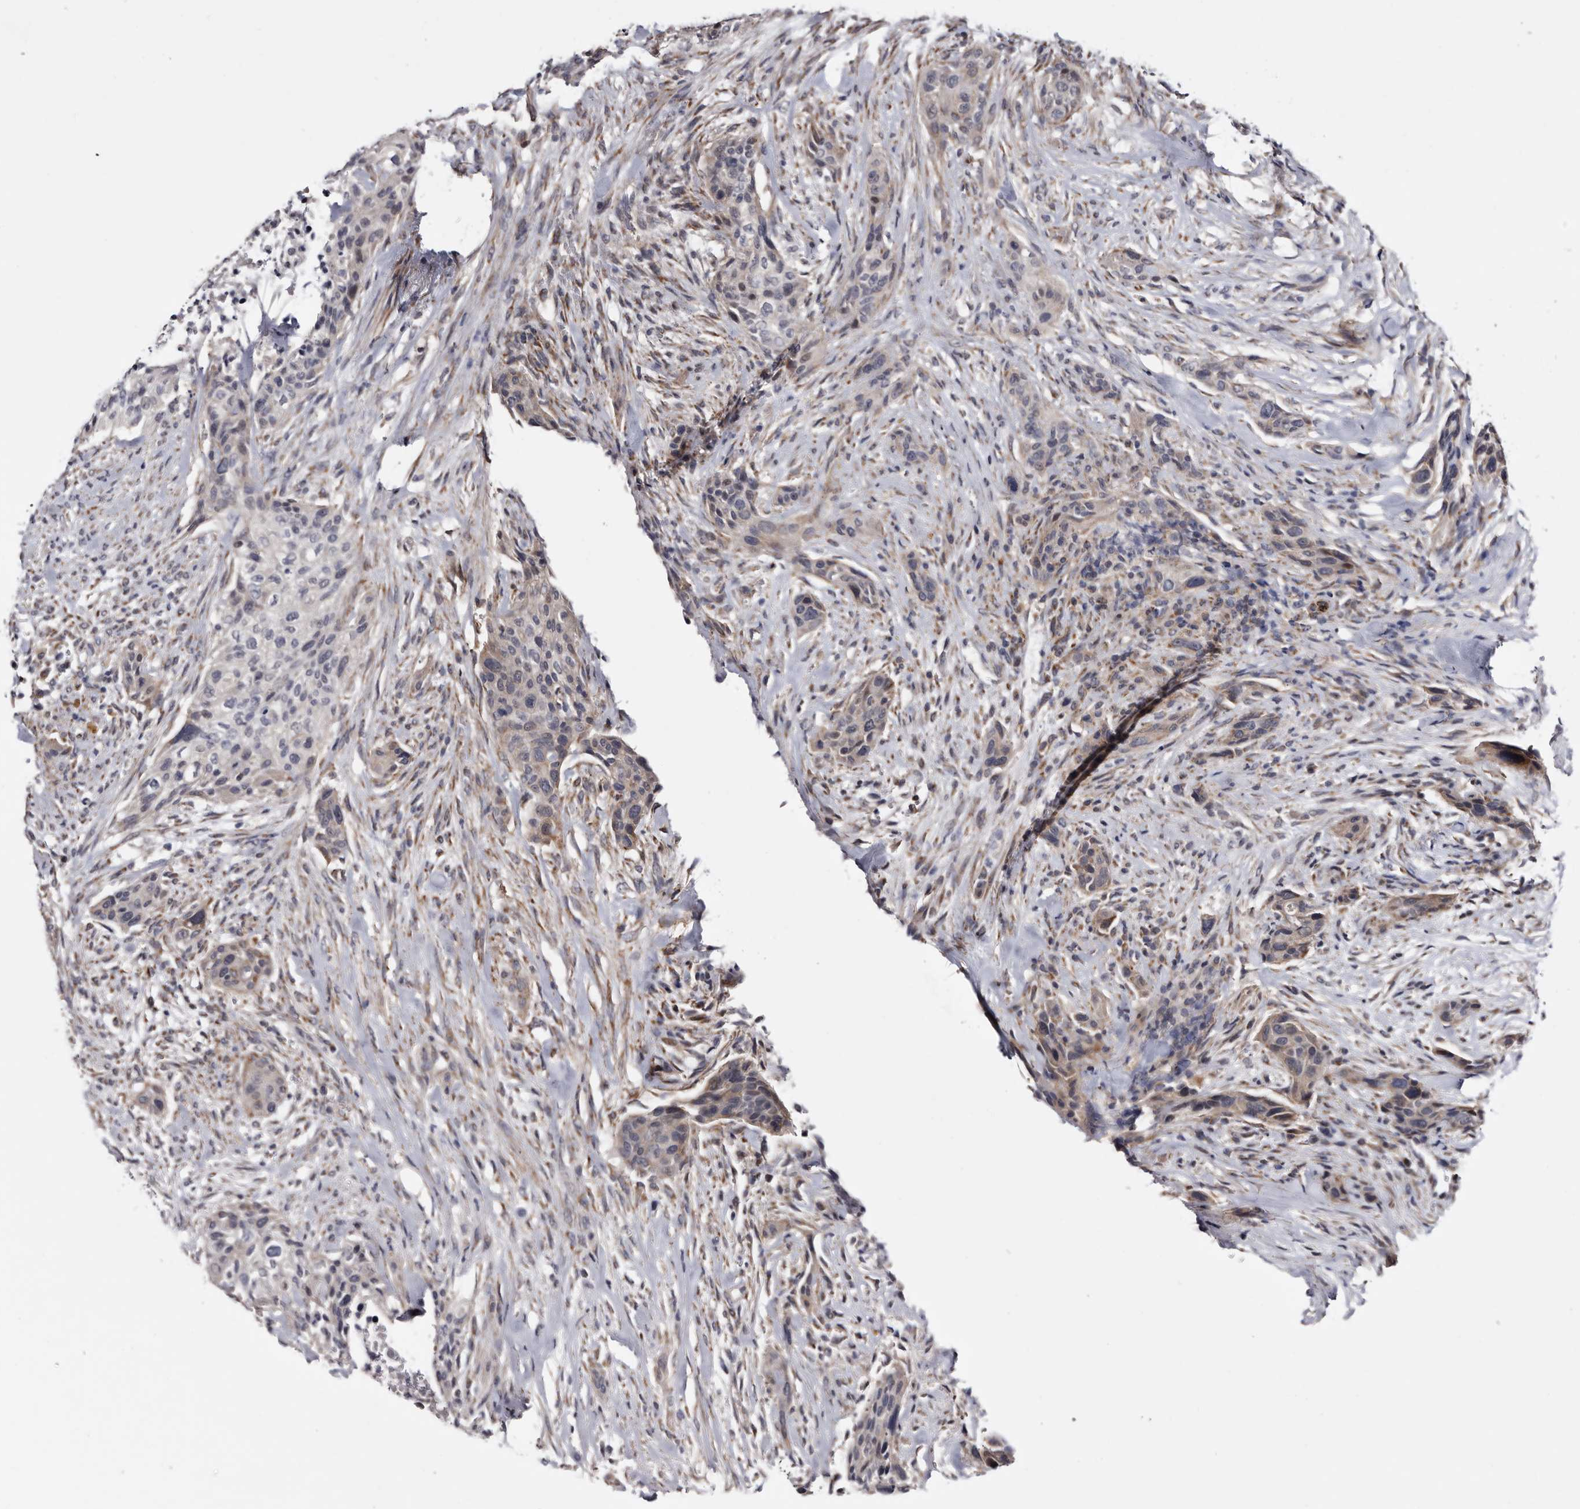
{"staining": {"intensity": "weak", "quantity": "<25%", "location": "cytoplasmic/membranous"}, "tissue": "urothelial cancer", "cell_type": "Tumor cells", "image_type": "cancer", "snomed": [{"axis": "morphology", "description": "Urothelial carcinoma, High grade"}, {"axis": "topography", "description": "Urinary bladder"}], "caption": "Immunohistochemical staining of urothelial cancer shows no significant expression in tumor cells.", "gene": "ARMCX2", "patient": {"sex": "male", "age": 35}}